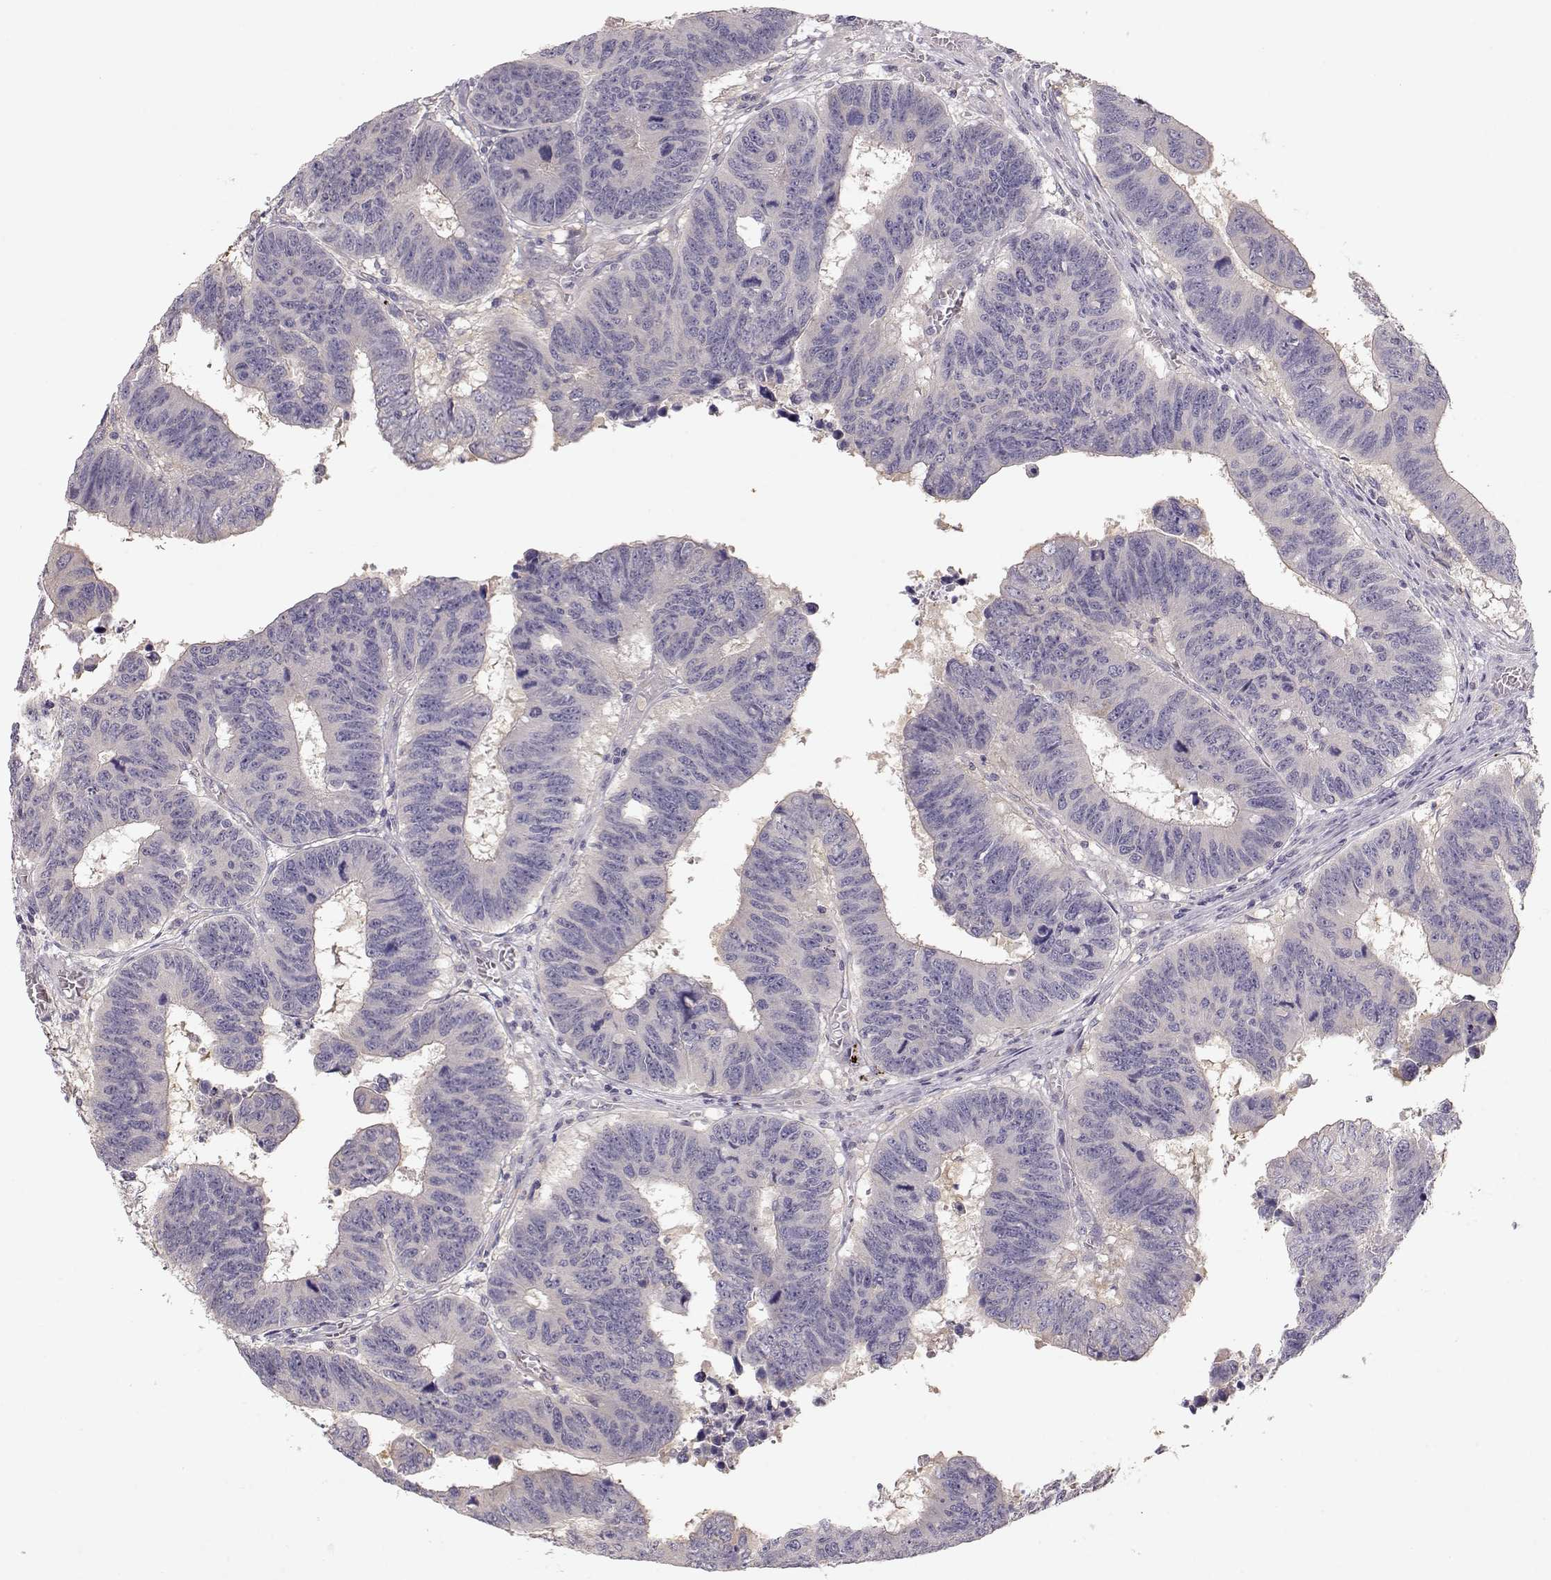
{"staining": {"intensity": "negative", "quantity": "none", "location": "none"}, "tissue": "colorectal cancer", "cell_type": "Tumor cells", "image_type": "cancer", "snomed": [{"axis": "morphology", "description": "Adenocarcinoma, NOS"}, {"axis": "topography", "description": "Appendix"}, {"axis": "topography", "description": "Colon"}, {"axis": "topography", "description": "Cecum"}, {"axis": "topography", "description": "Colon asc"}], "caption": "This photomicrograph is of colorectal adenocarcinoma stained with immunohistochemistry (IHC) to label a protein in brown with the nuclei are counter-stained blue. There is no expression in tumor cells. The staining is performed using DAB brown chromogen with nuclei counter-stained in using hematoxylin.", "gene": "ARHGAP8", "patient": {"sex": "female", "age": 85}}